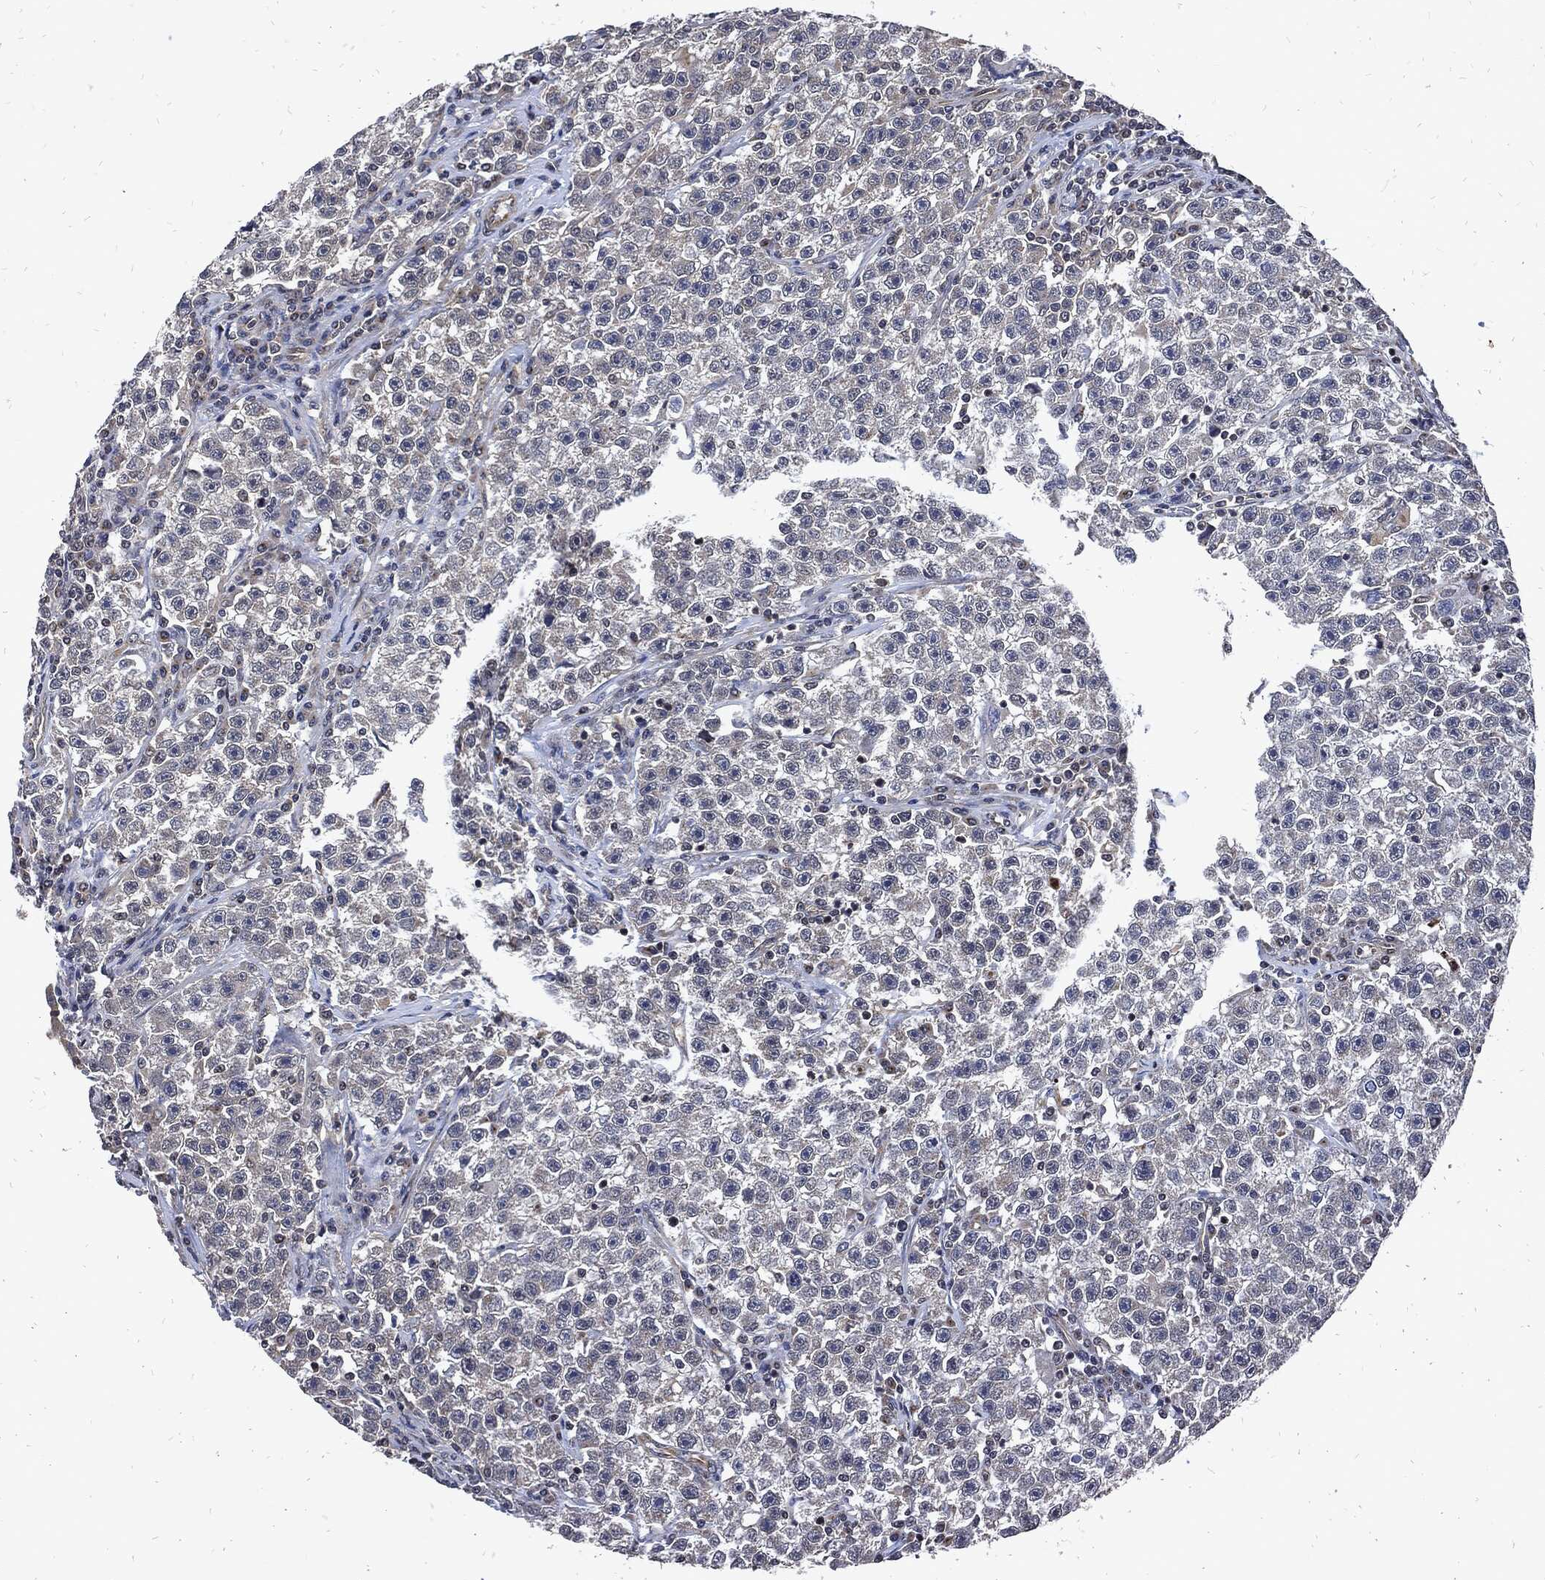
{"staining": {"intensity": "negative", "quantity": "none", "location": "none"}, "tissue": "testis cancer", "cell_type": "Tumor cells", "image_type": "cancer", "snomed": [{"axis": "morphology", "description": "Seminoma, NOS"}, {"axis": "topography", "description": "Testis"}], "caption": "High power microscopy photomicrograph of an immunohistochemistry photomicrograph of seminoma (testis), revealing no significant expression in tumor cells. Brightfield microscopy of IHC stained with DAB (brown) and hematoxylin (blue), captured at high magnification.", "gene": "DCTN1", "patient": {"sex": "male", "age": 22}}